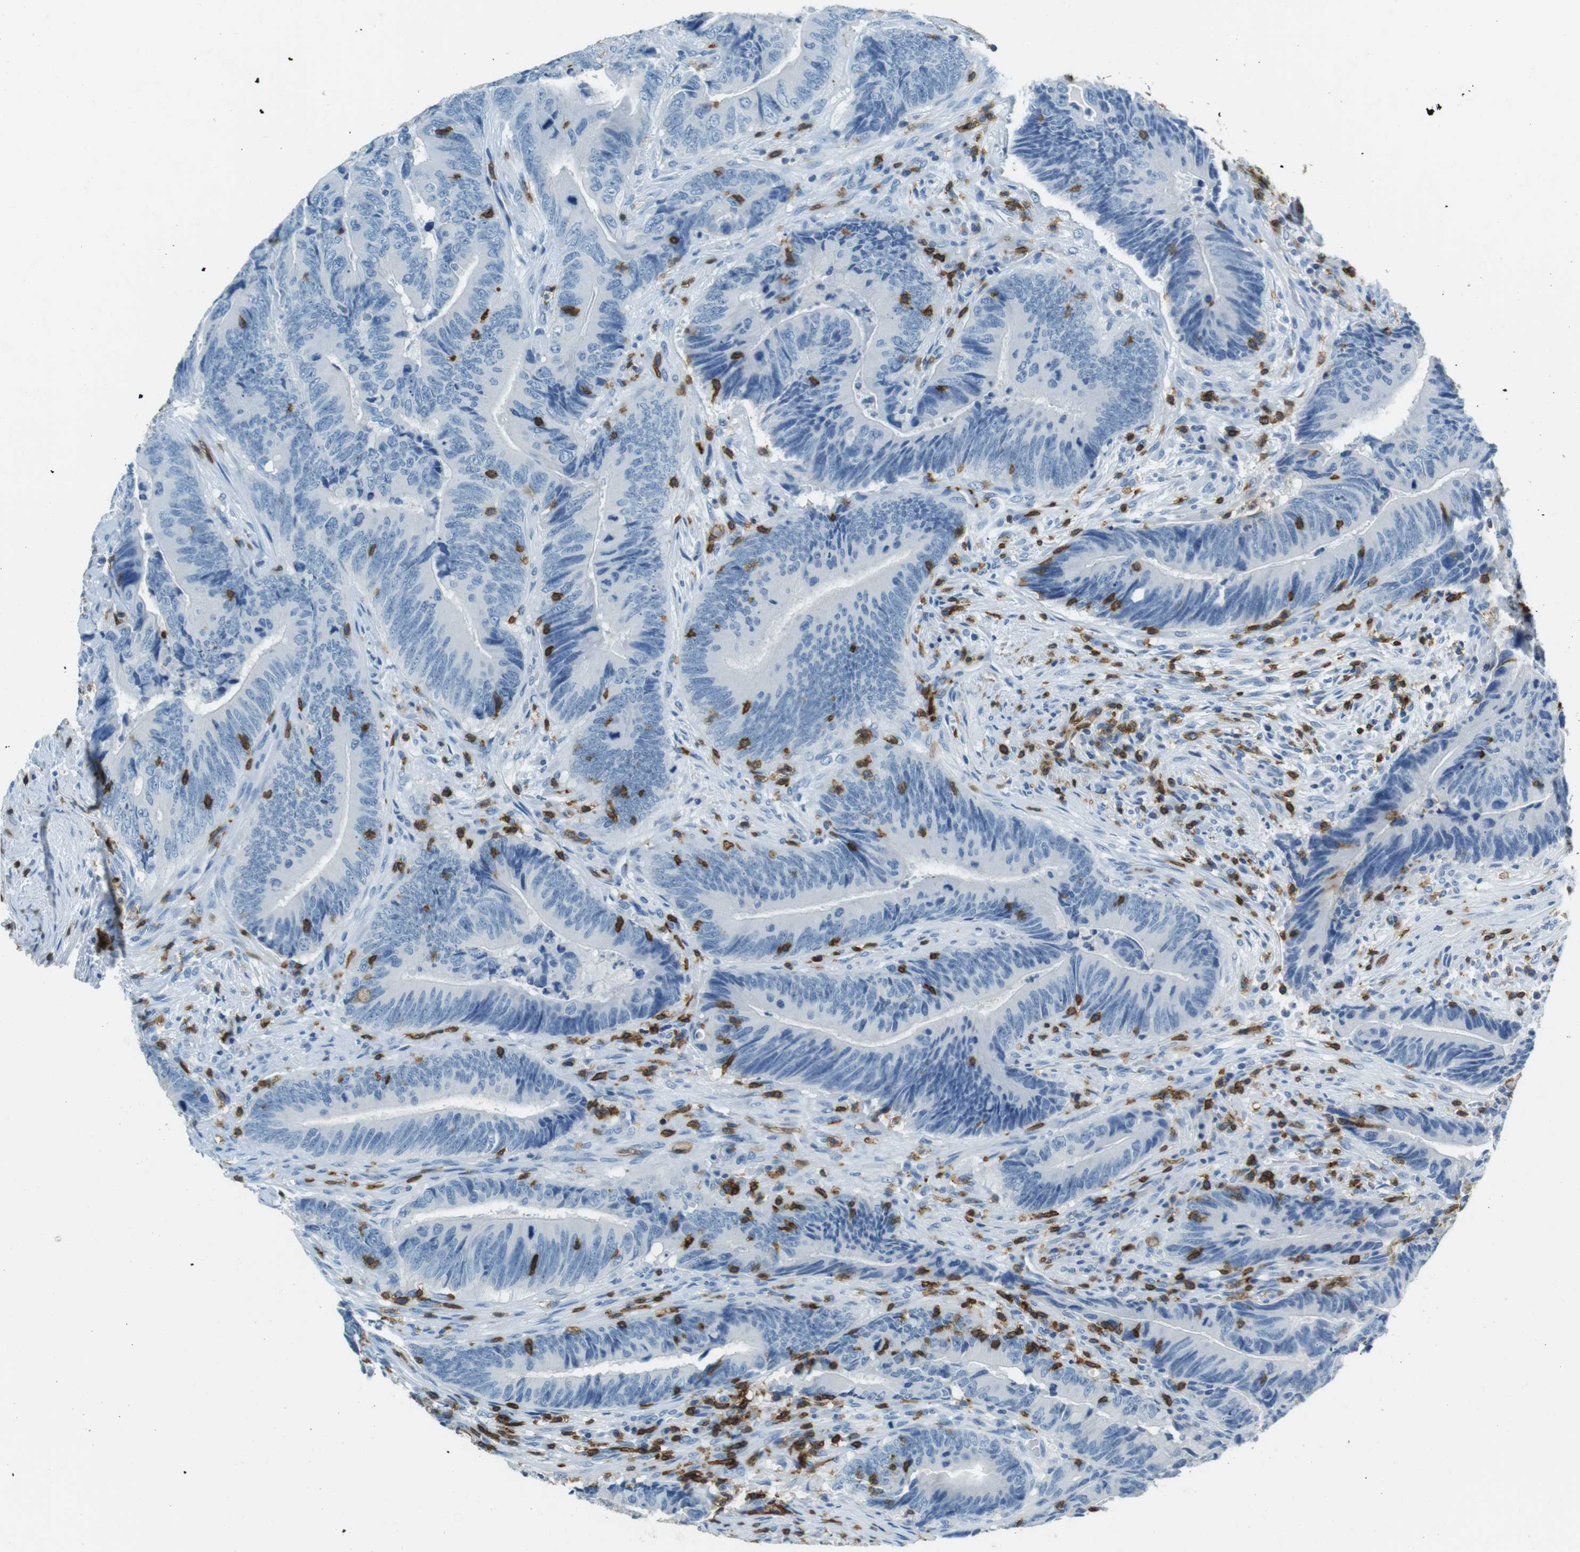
{"staining": {"intensity": "negative", "quantity": "none", "location": "none"}, "tissue": "colorectal cancer", "cell_type": "Tumor cells", "image_type": "cancer", "snomed": [{"axis": "morphology", "description": "Normal tissue, NOS"}, {"axis": "morphology", "description": "Adenocarcinoma, NOS"}, {"axis": "topography", "description": "Colon"}], "caption": "This is an IHC micrograph of colorectal adenocarcinoma. There is no expression in tumor cells.", "gene": "LAT", "patient": {"sex": "male", "age": 56}}